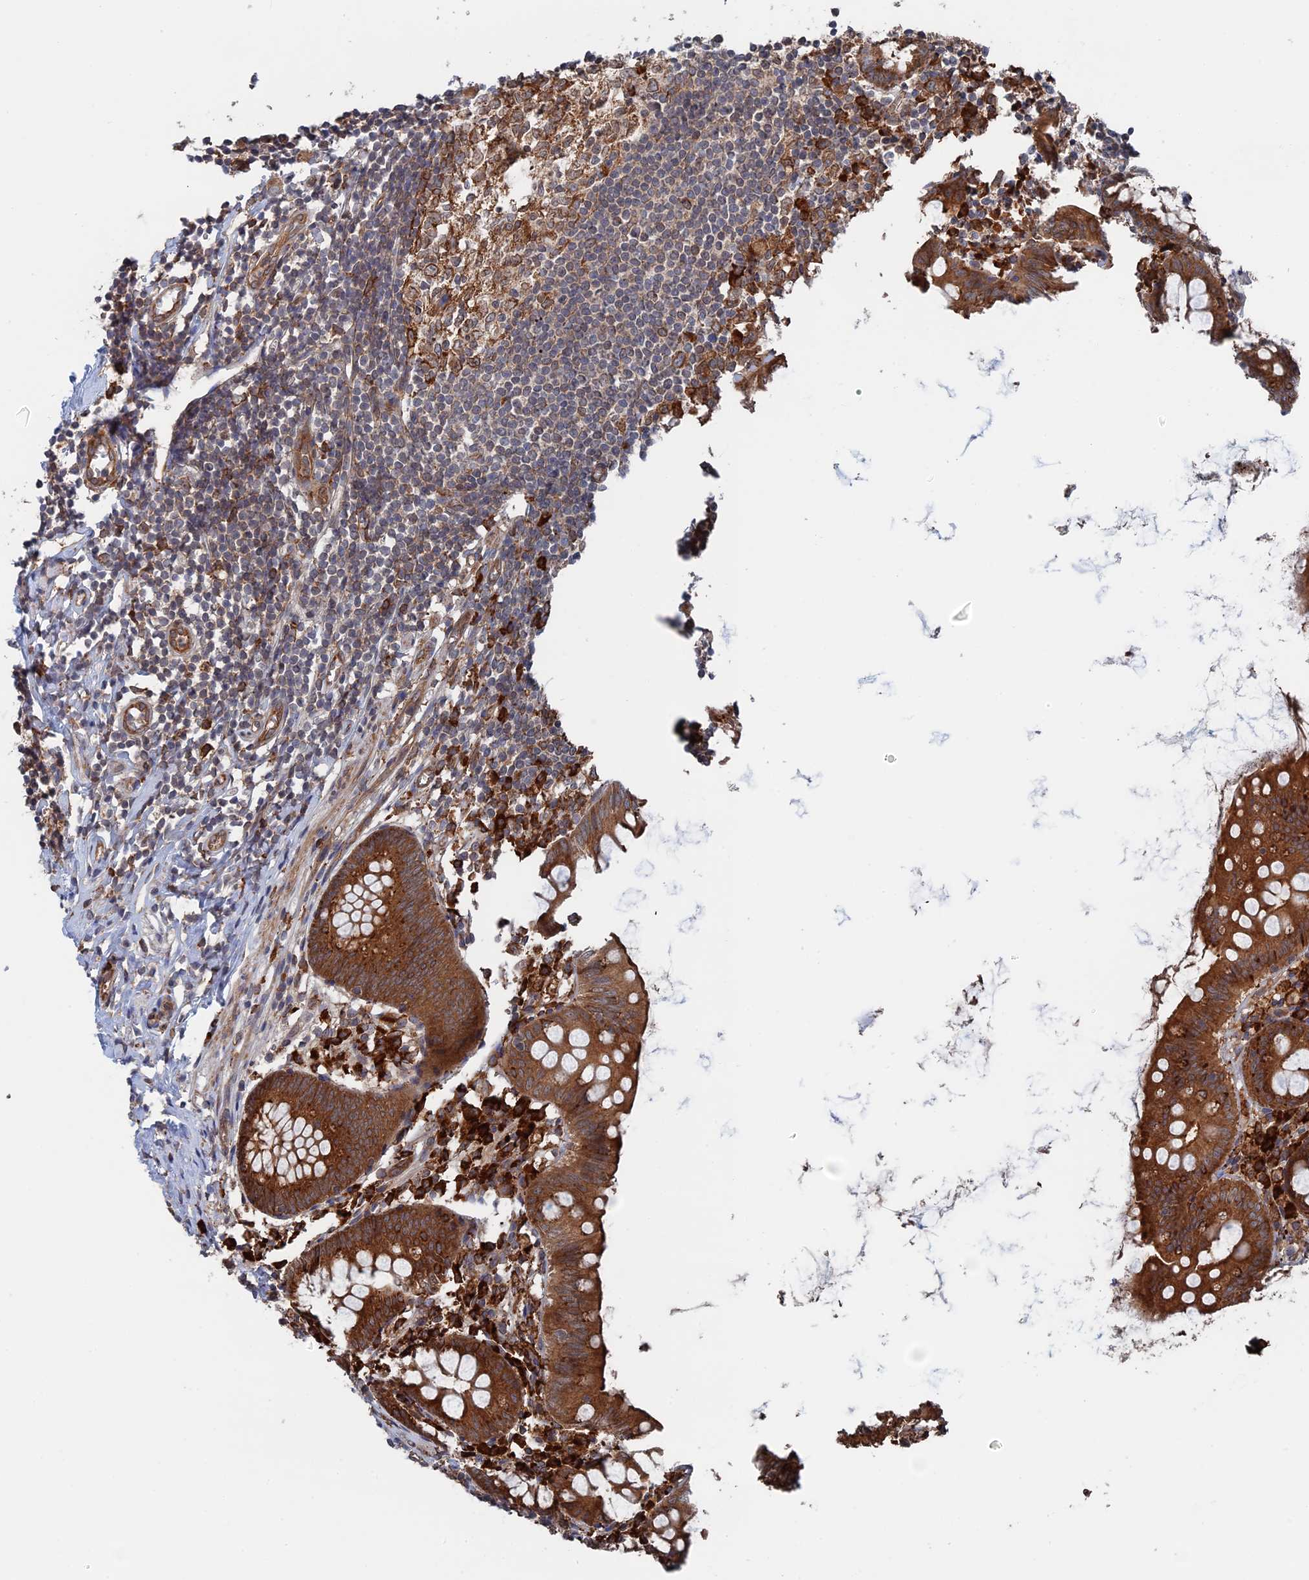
{"staining": {"intensity": "strong", "quantity": ">75%", "location": "cytoplasmic/membranous"}, "tissue": "appendix", "cell_type": "Glandular cells", "image_type": "normal", "snomed": [{"axis": "morphology", "description": "Normal tissue, NOS"}, {"axis": "topography", "description": "Appendix"}], "caption": "Brown immunohistochemical staining in benign appendix exhibits strong cytoplasmic/membranous expression in about >75% of glandular cells.", "gene": "BPIFB6", "patient": {"sex": "female", "age": 51}}